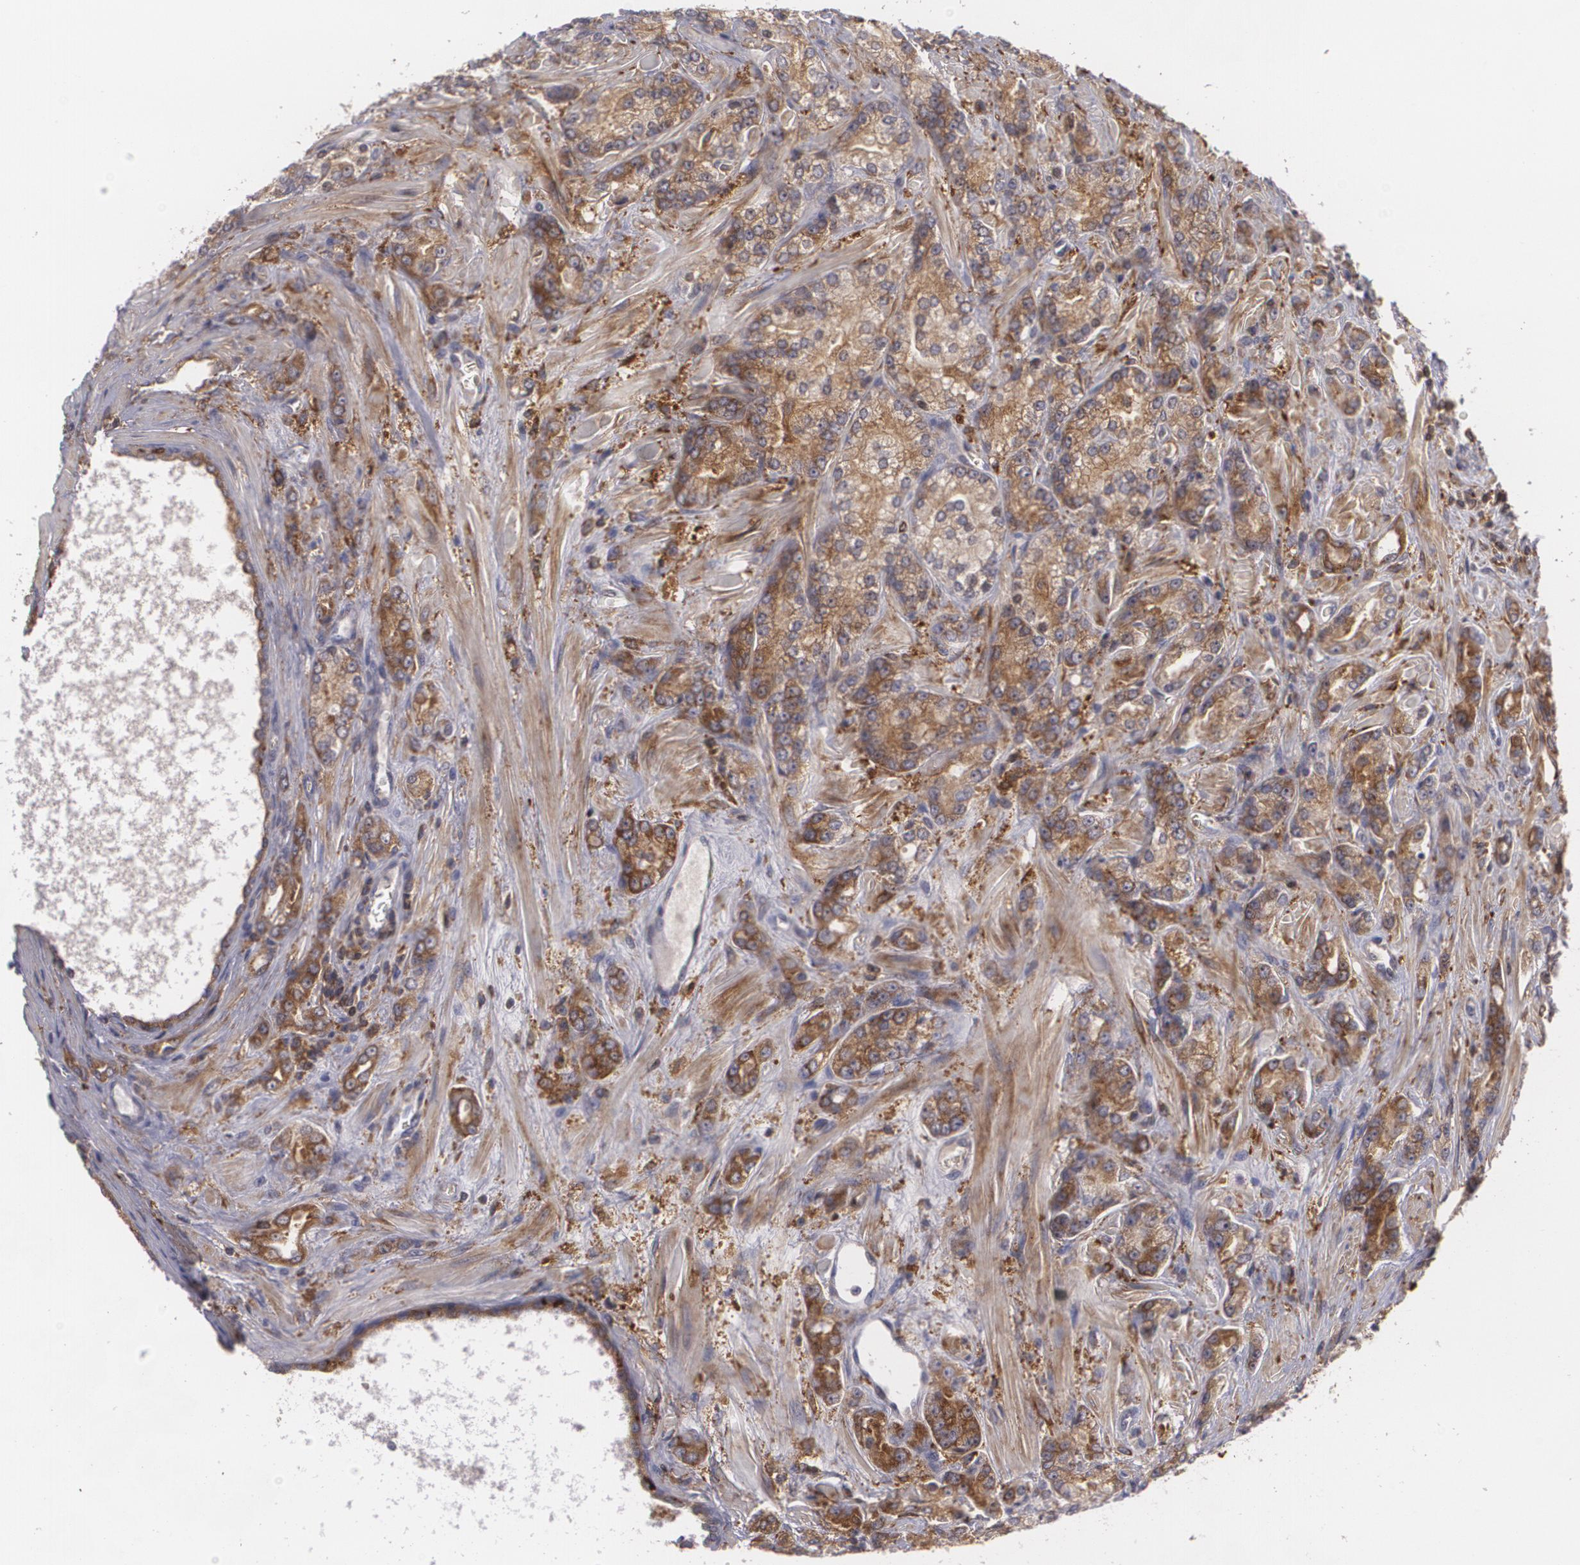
{"staining": {"intensity": "moderate", "quantity": ">75%", "location": "cytoplasmic/membranous"}, "tissue": "prostate cancer", "cell_type": "Tumor cells", "image_type": "cancer", "snomed": [{"axis": "morphology", "description": "Adenocarcinoma, High grade"}, {"axis": "topography", "description": "Prostate"}], "caption": "Immunohistochemistry (IHC) (DAB) staining of human adenocarcinoma (high-grade) (prostate) demonstrates moderate cytoplasmic/membranous protein expression in approximately >75% of tumor cells.", "gene": "BIN1", "patient": {"sex": "male", "age": 71}}